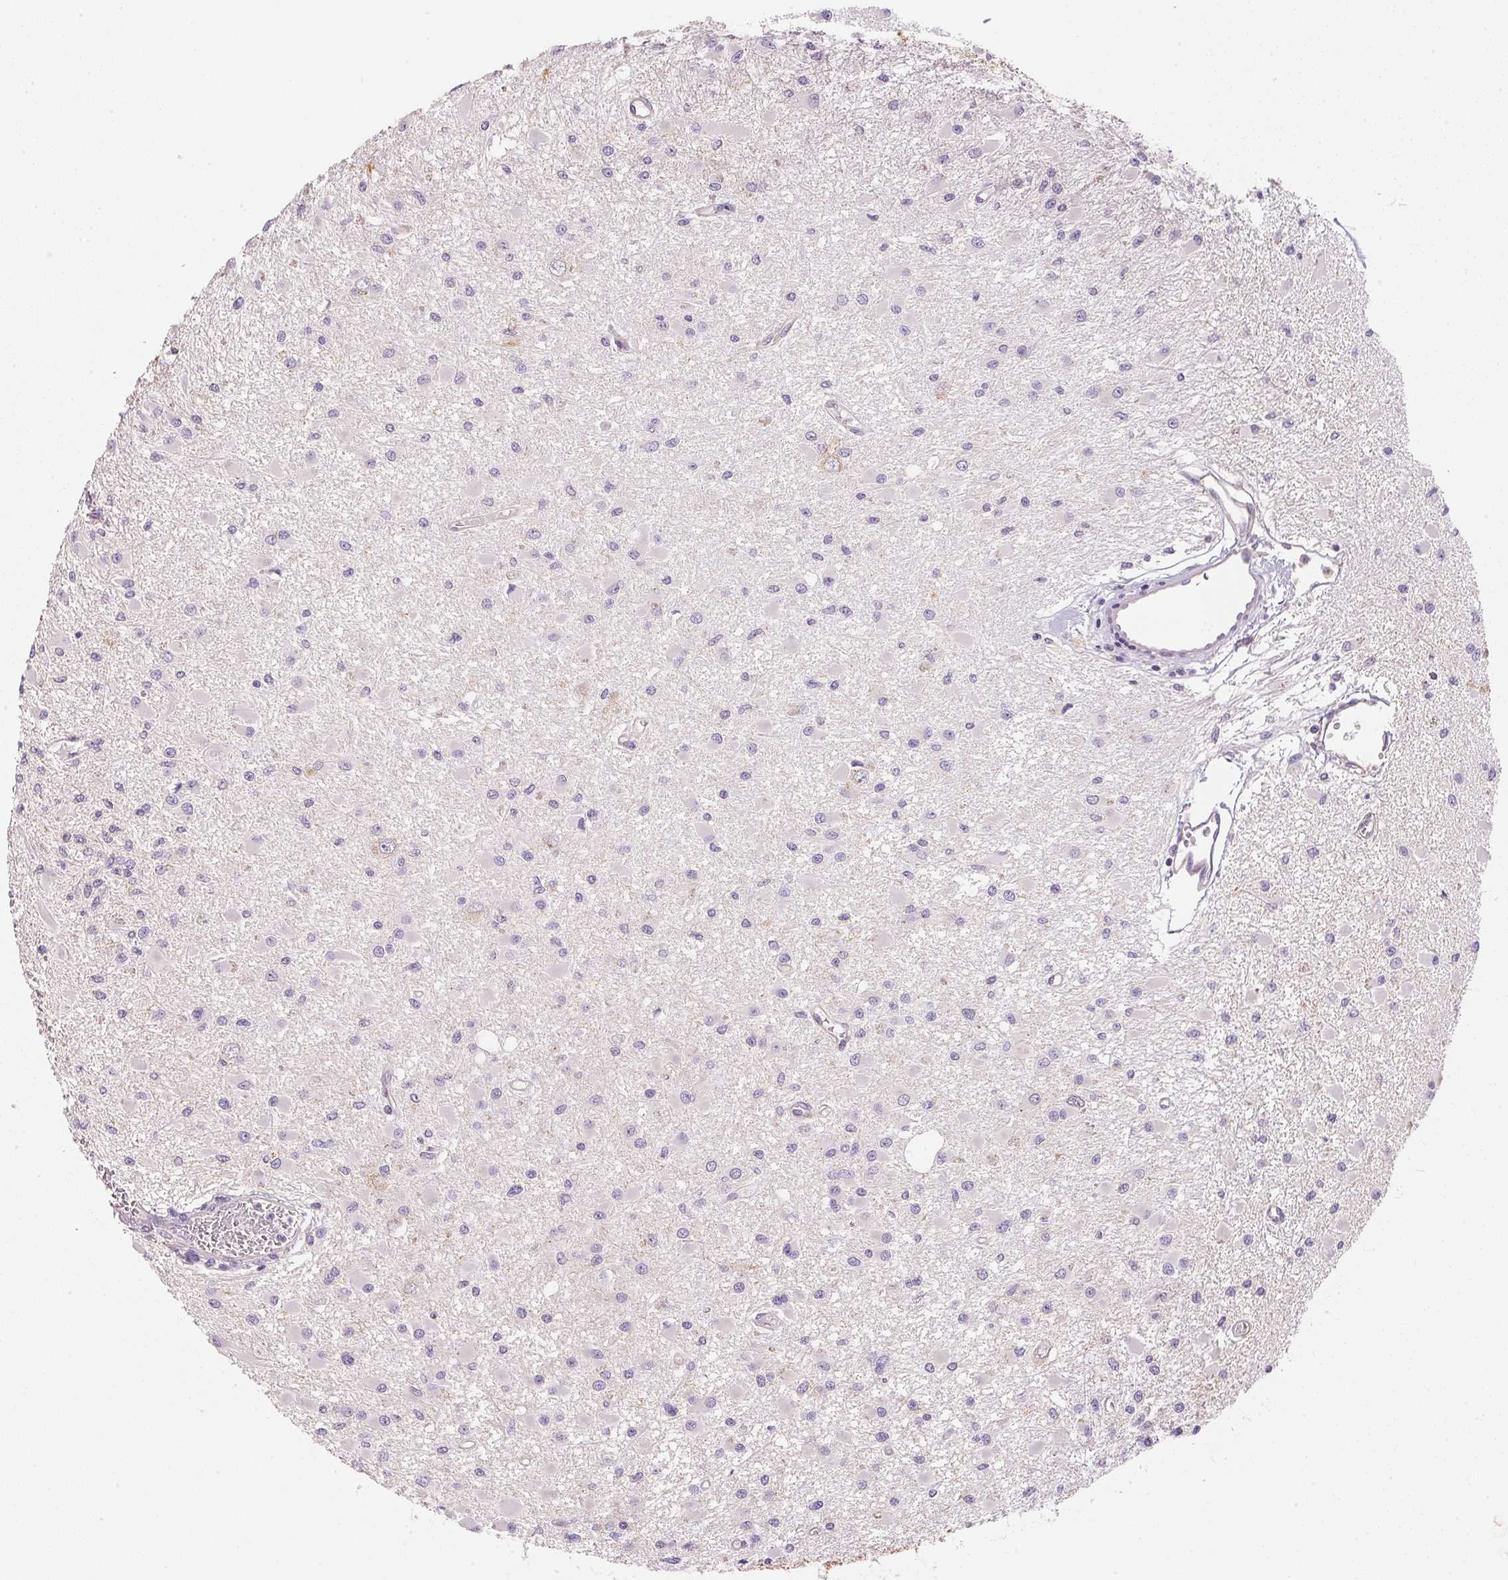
{"staining": {"intensity": "negative", "quantity": "none", "location": "none"}, "tissue": "glioma", "cell_type": "Tumor cells", "image_type": "cancer", "snomed": [{"axis": "morphology", "description": "Glioma, malignant, High grade"}, {"axis": "topography", "description": "Brain"}], "caption": "Histopathology image shows no protein staining in tumor cells of glioma tissue.", "gene": "SMTN", "patient": {"sex": "male", "age": 54}}